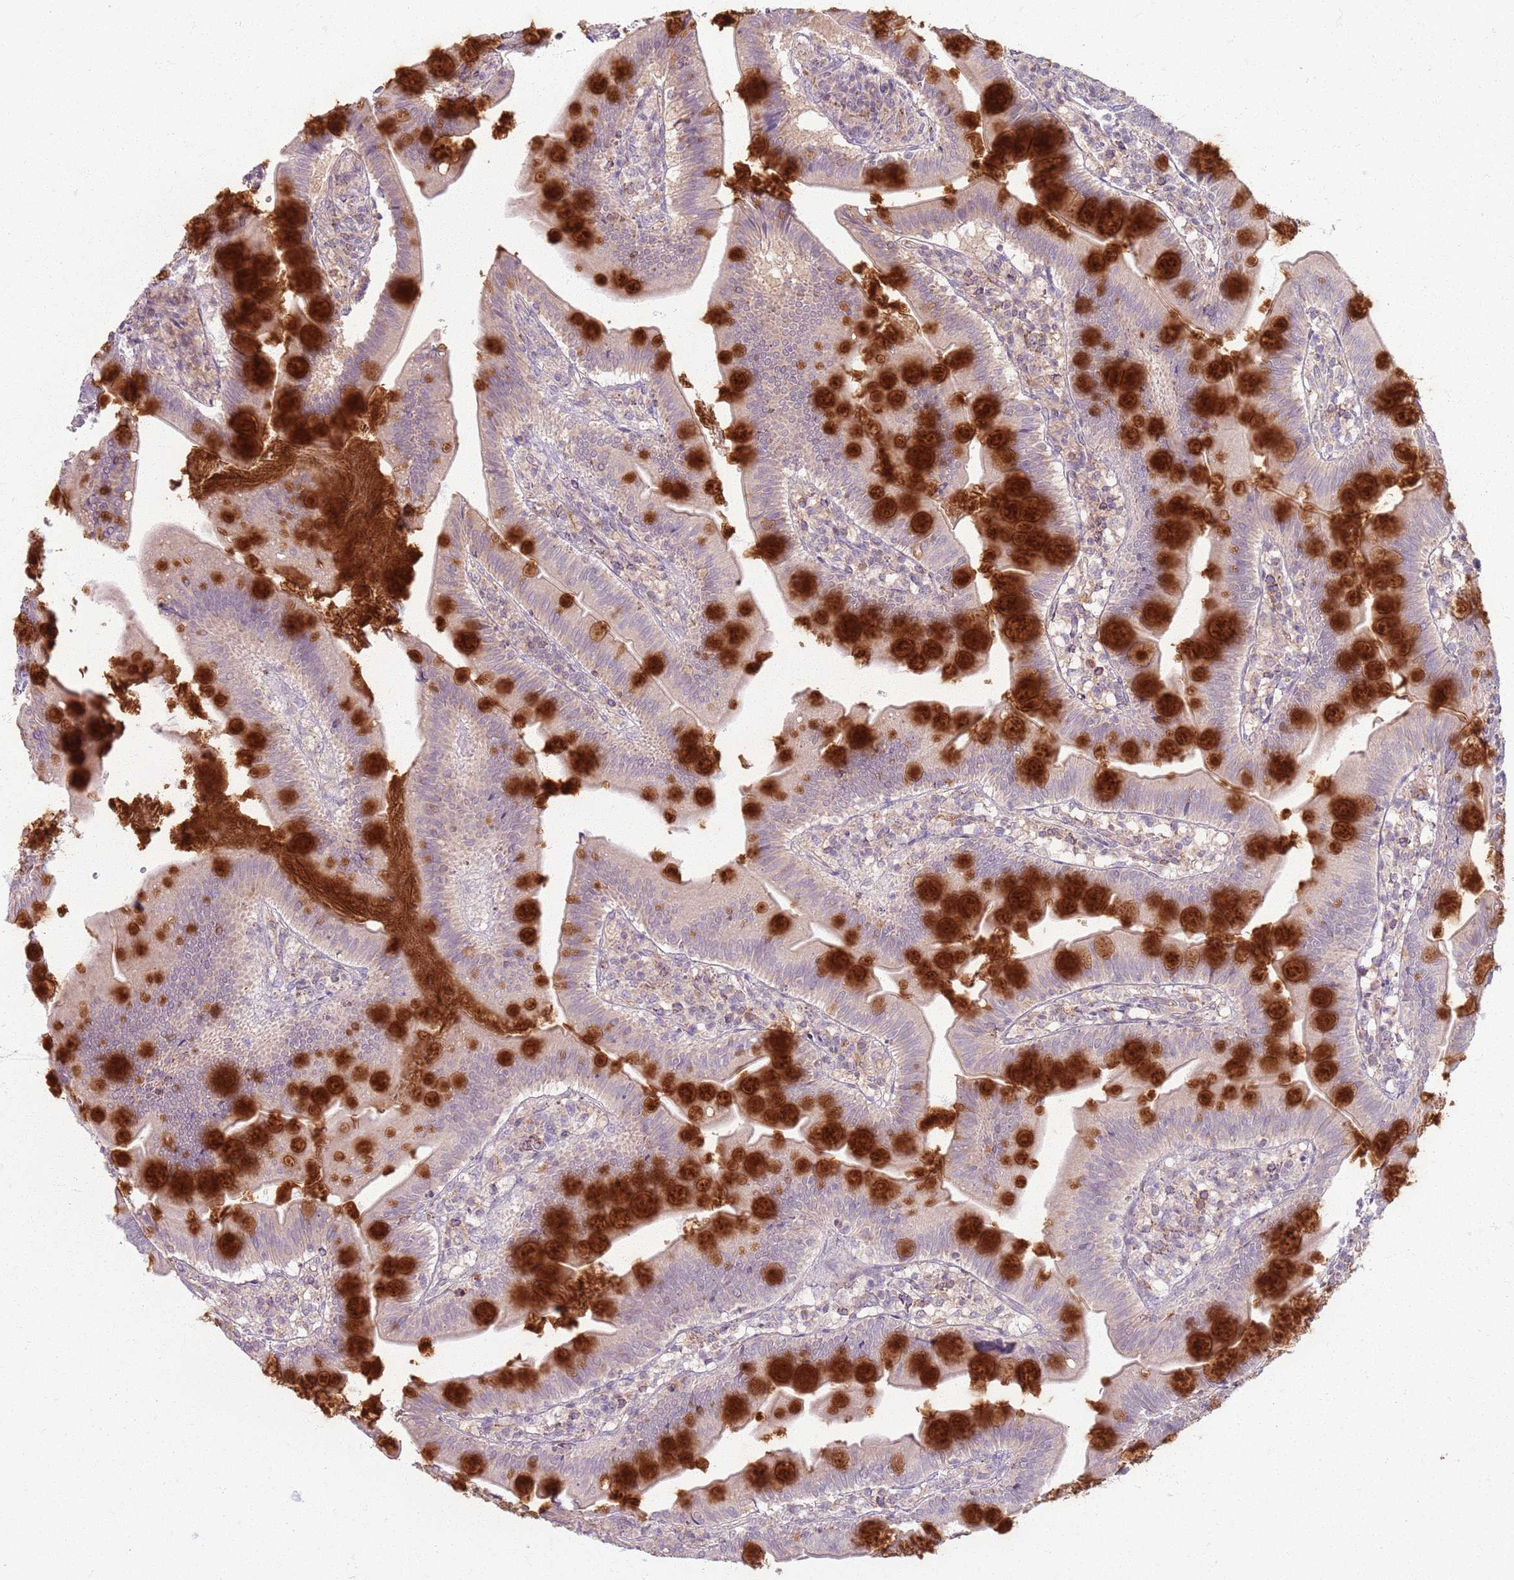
{"staining": {"intensity": "strong", "quantity": "25%-75%", "location": "cytoplasmic/membranous"}, "tissue": "small intestine", "cell_type": "Glandular cells", "image_type": "normal", "snomed": [{"axis": "morphology", "description": "Normal tissue, NOS"}, {"axis": "topography", "description": "Small intestine"}], "caption": "Human small intestine stained for a protein (brown) demonstrates strong cytoplasmic/membranous positive staining in about 25%-75% of glandular cells.", "gene": "ZDHHC2", "patient": {"sex": "male", "age": 7}}